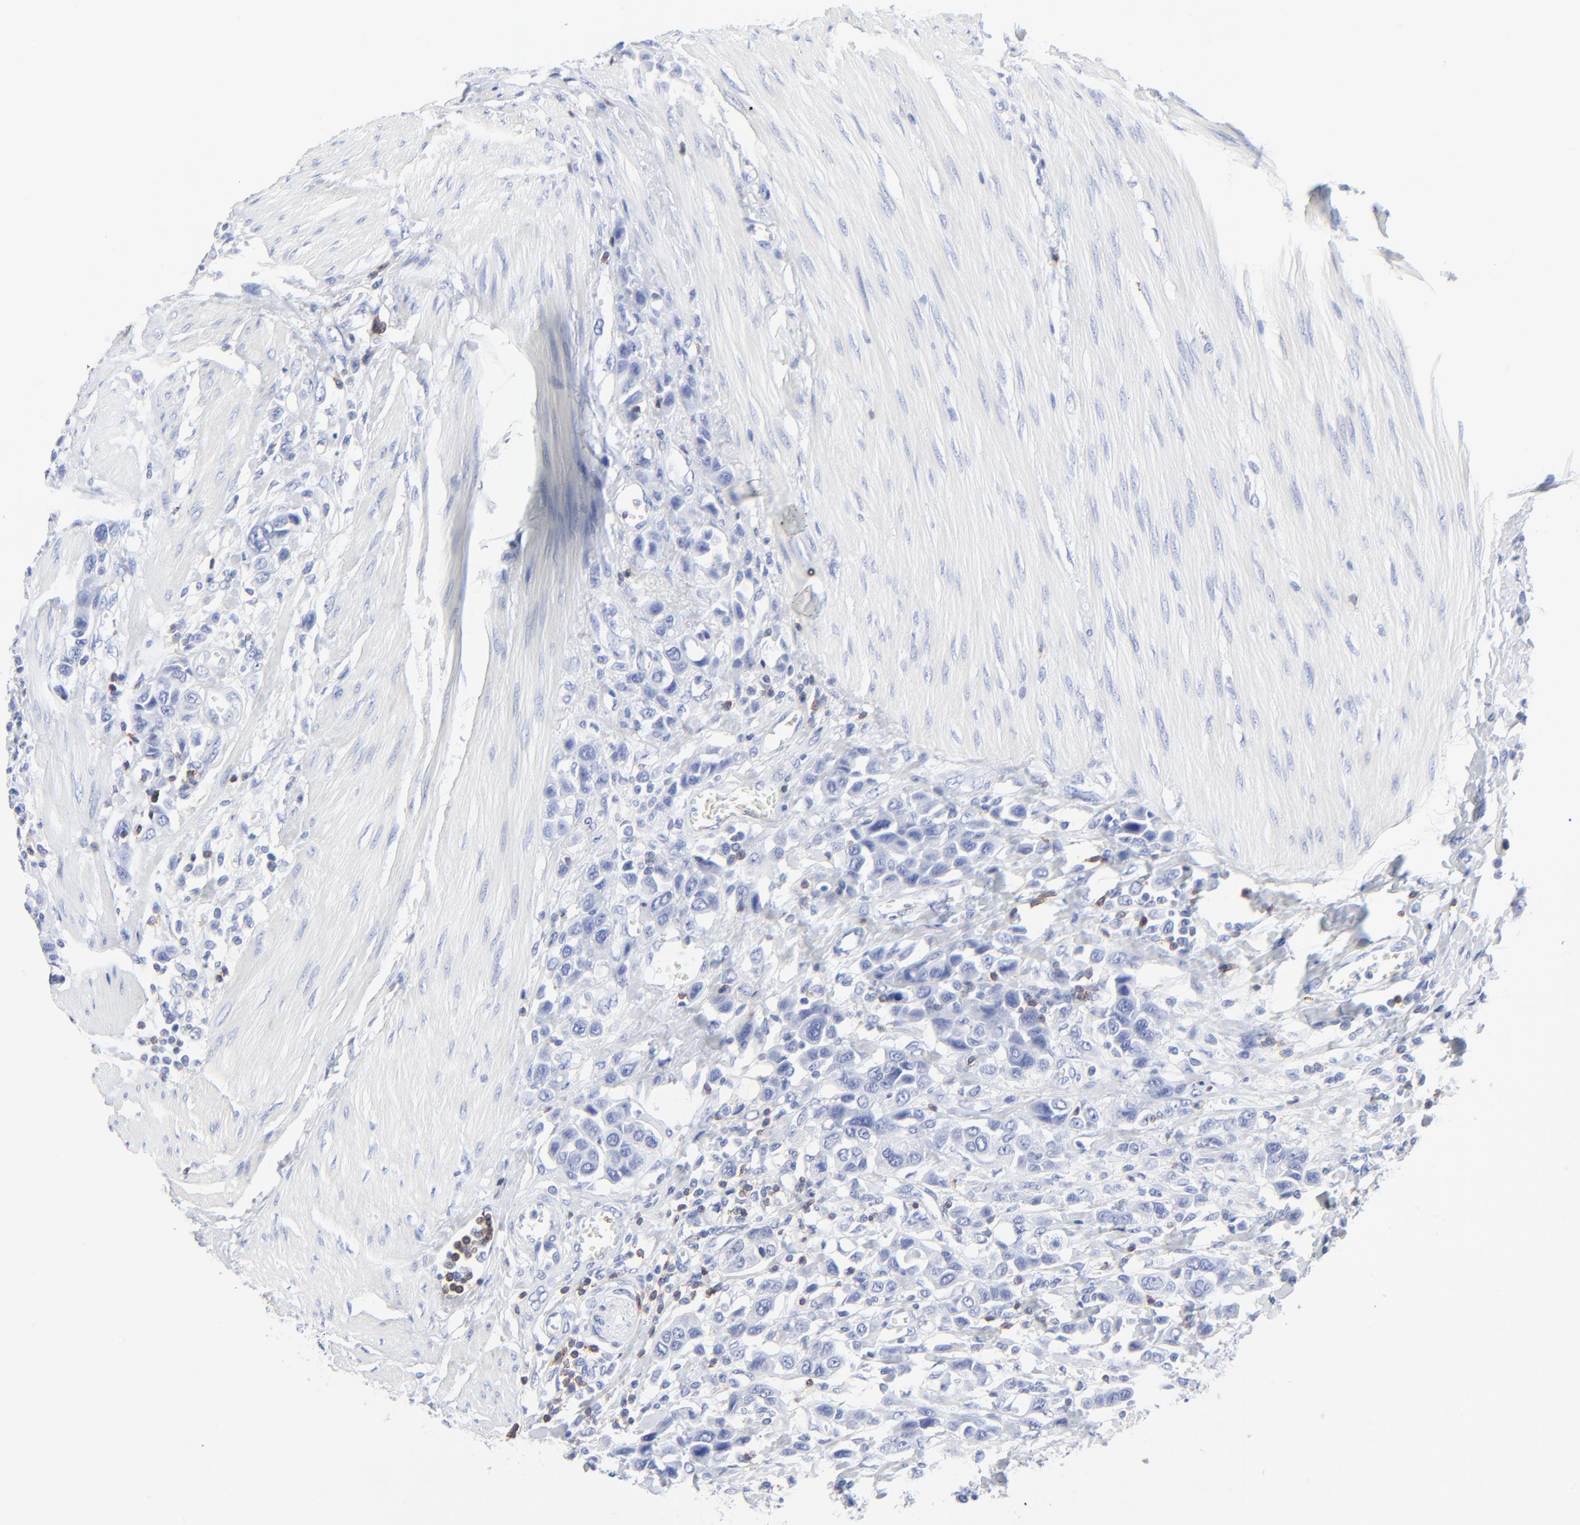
{"staining": {"intensity": "negative", "quantity": "none", "location": "none"}, "tissue": "urothelial cancer", "cell_type": "Tumor cells", "image_type": "cancer", "snomed": [{"axis": "morphology", "description": "Urothelial carcinoma, High grade"}, {"axis": "topography", "description": "Urinary bladder"}], "caption": "An image of urothelial cancer stained for a protein demonstrates no brown staining in tumor cells.", "gene": "LCK", "patient": {"sex": "male", "age": 50}}